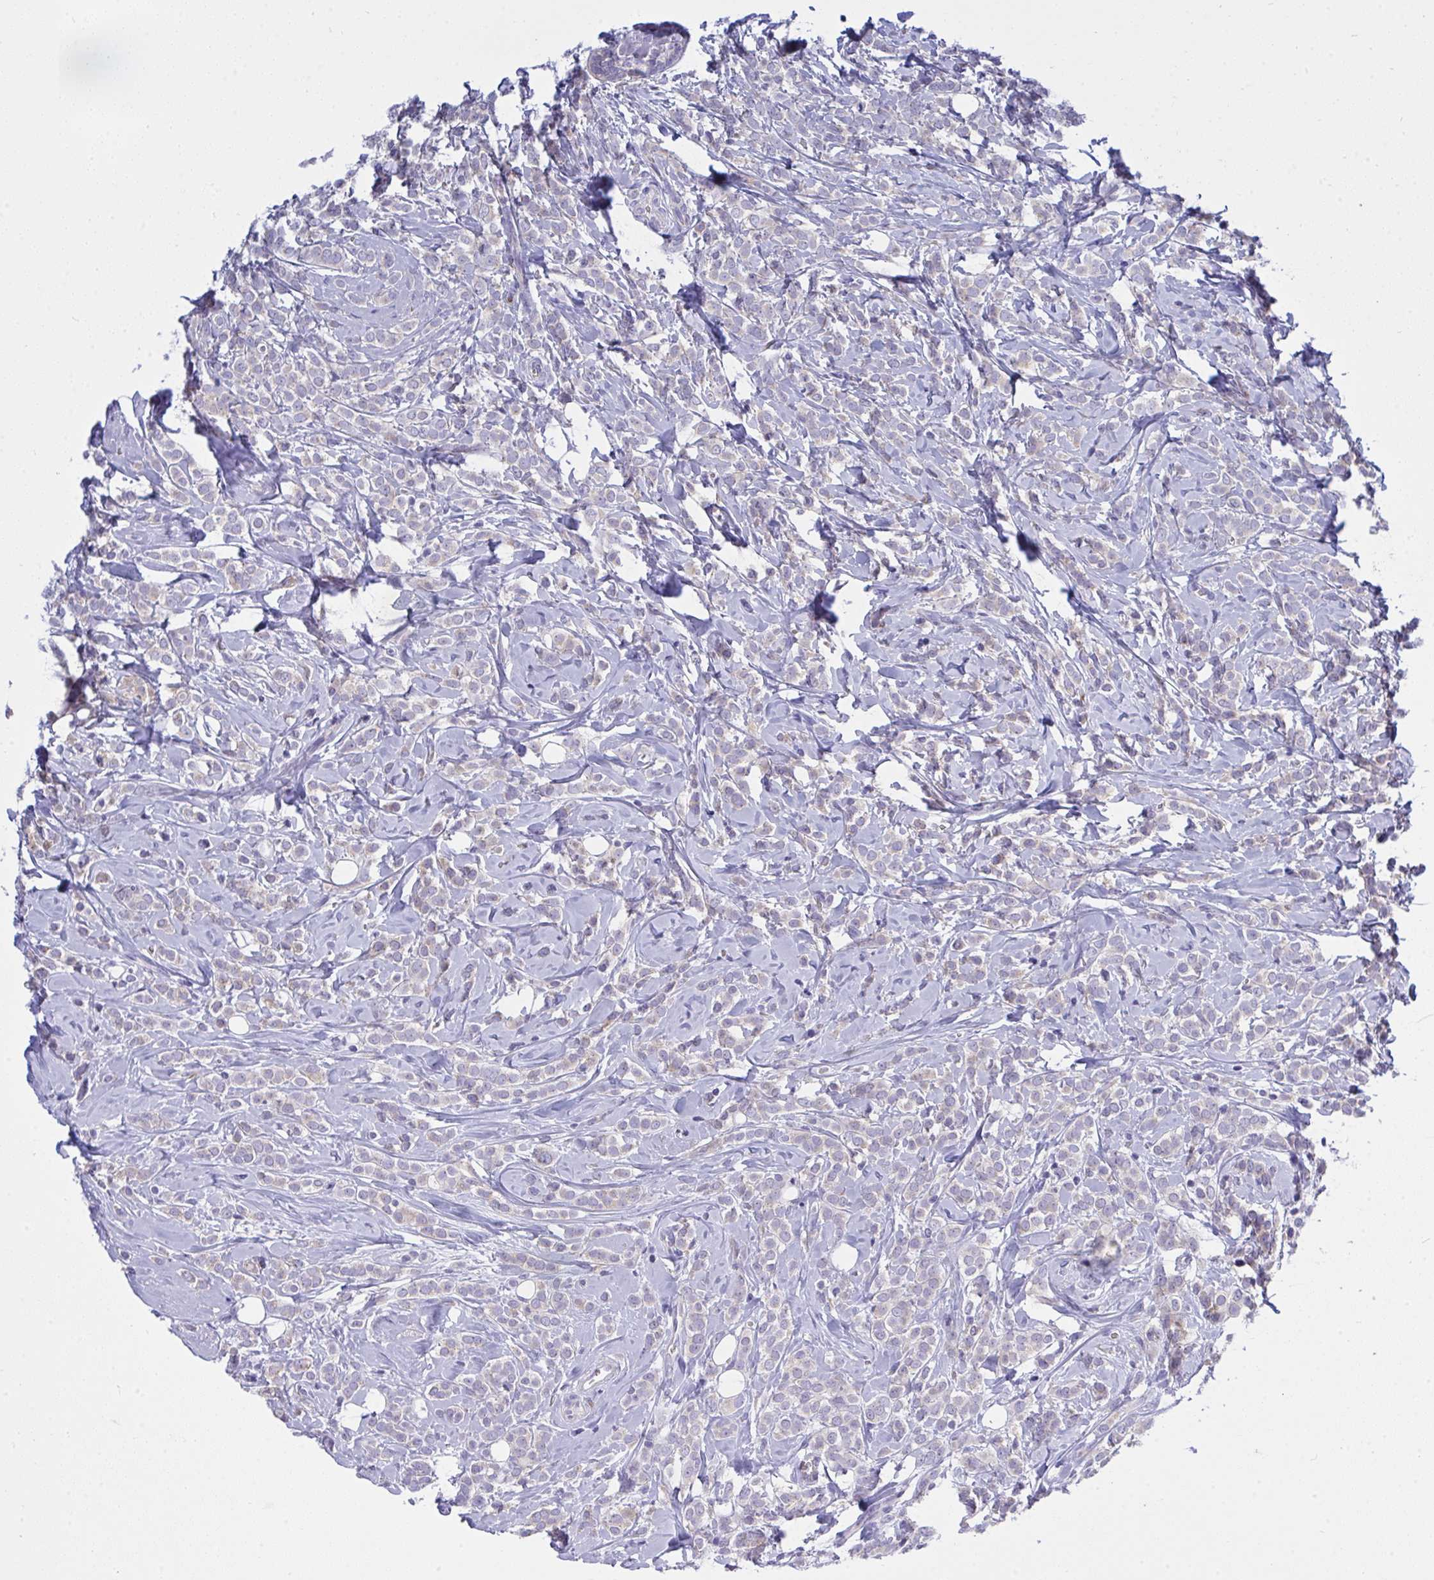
{"staining": {"intensity": "negative", "quantity": "none", "location": "none"}, "tissue": "breast cancer", "cell_type": "Tumor cells", "image_type": "cancer", "snomed": [{"axis": "morphology", "description": "Lobular carcinoma"}, {"axis": "topography", "description": "Breast"}], "caption": "A high-resolution histopathology image shows immunohistochemistry (IHC) staining of lobular carcinoma (breast), which displays no significant expression in tumor cells.", "gene": "ZNF554", "patient": {"sex": "female", "age": 49}}